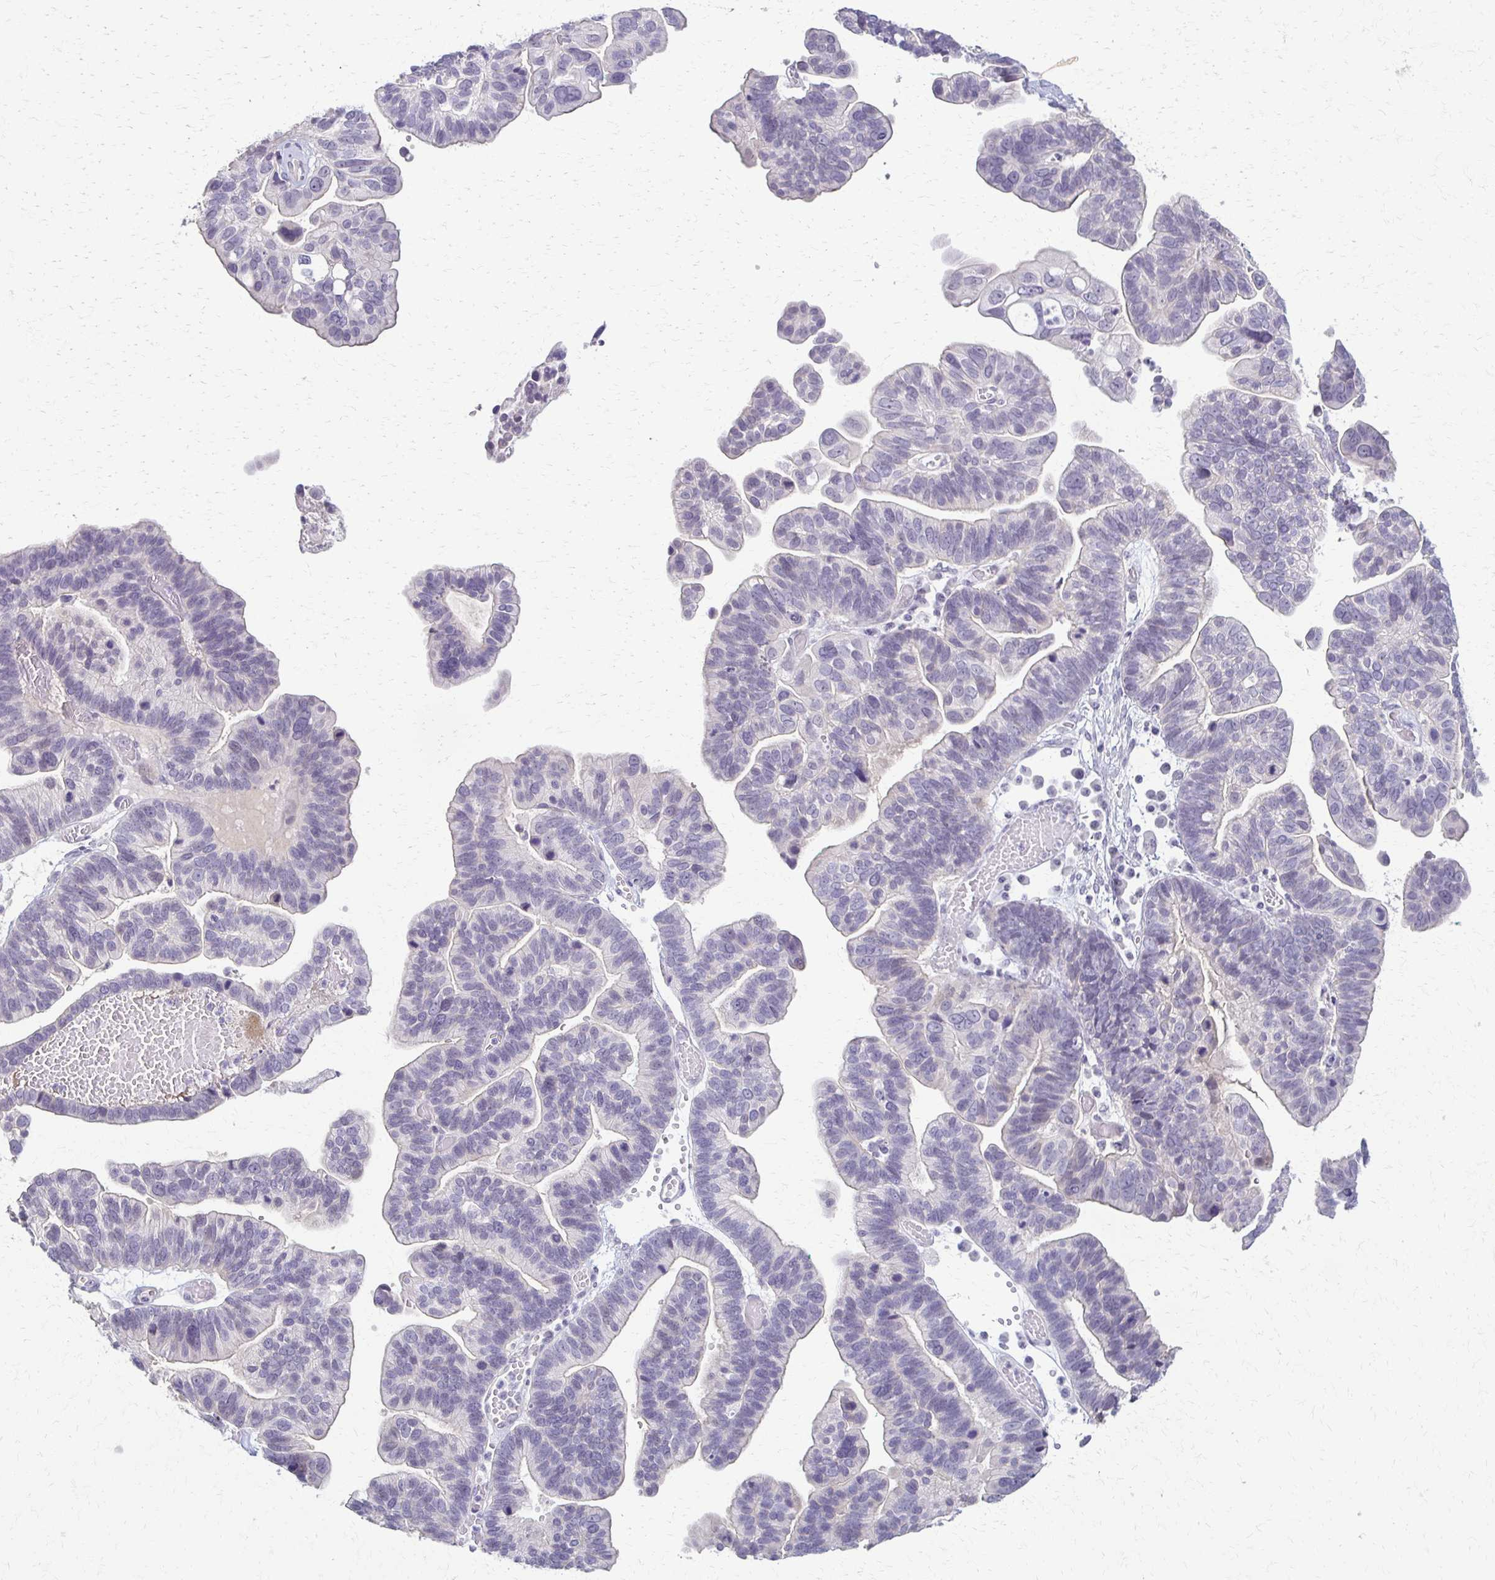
{"staining": {"intensity": "negative", "quantity": "none", "location": "none"}, "tissue": "ovarian cancer", "cell_type": "Tumor cells", "image_type": "cancer", "snomed": [{"axis": "morphology", "description": "Cystadenocarcinoma, serous, NOS"}, {"axis": "topography", "description": "Ovary"}], "caption": "The histopathology image demonstrates no significant staining in tumor cells of ovarian cancer (serous cystadenocarcinoma).", "gene": "FOXO4", "patient": {"sex": "female", "age": 56}}